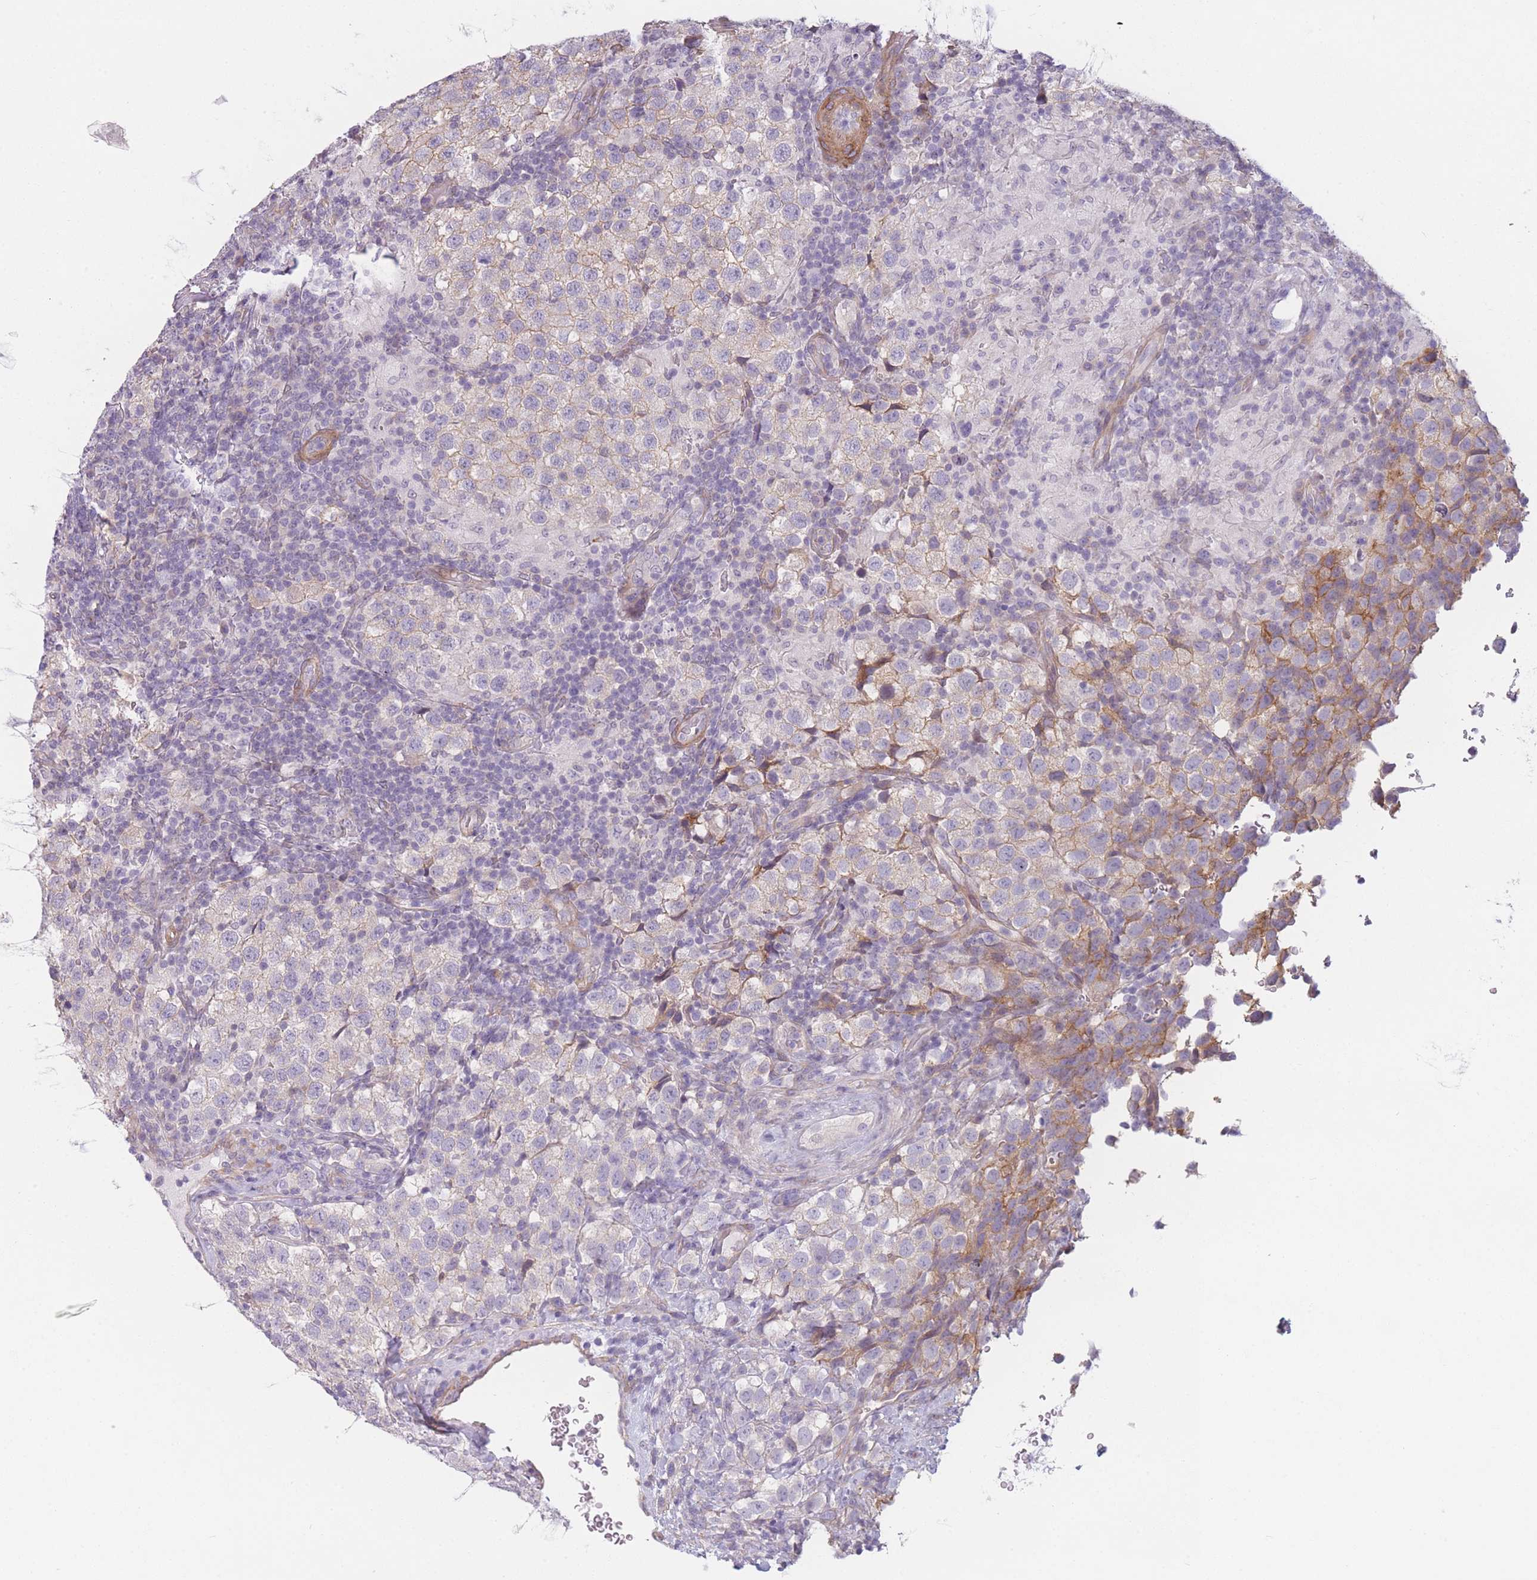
{"staining": {"intensity": "negative", "quantity": "none", "location": "none"}, "tissue": "testis cancer", "cell_type": "Tumor cells", "image_type": "cancer", "snomed": [{"axis": "morphology", "description": "Seminoma, NOS"}, {"axis": "topography", "description": "Testis"}], "caption": "Immunohistochemistry image of neoplastic tissue: human testis cancer (seminoma) stained with DAB (3,3'-diaminobenzidine) displays no significant protein positivity in tumor cells.", "gene": "SLC7A6", "patient": {"sex": "male", "age": 34}}